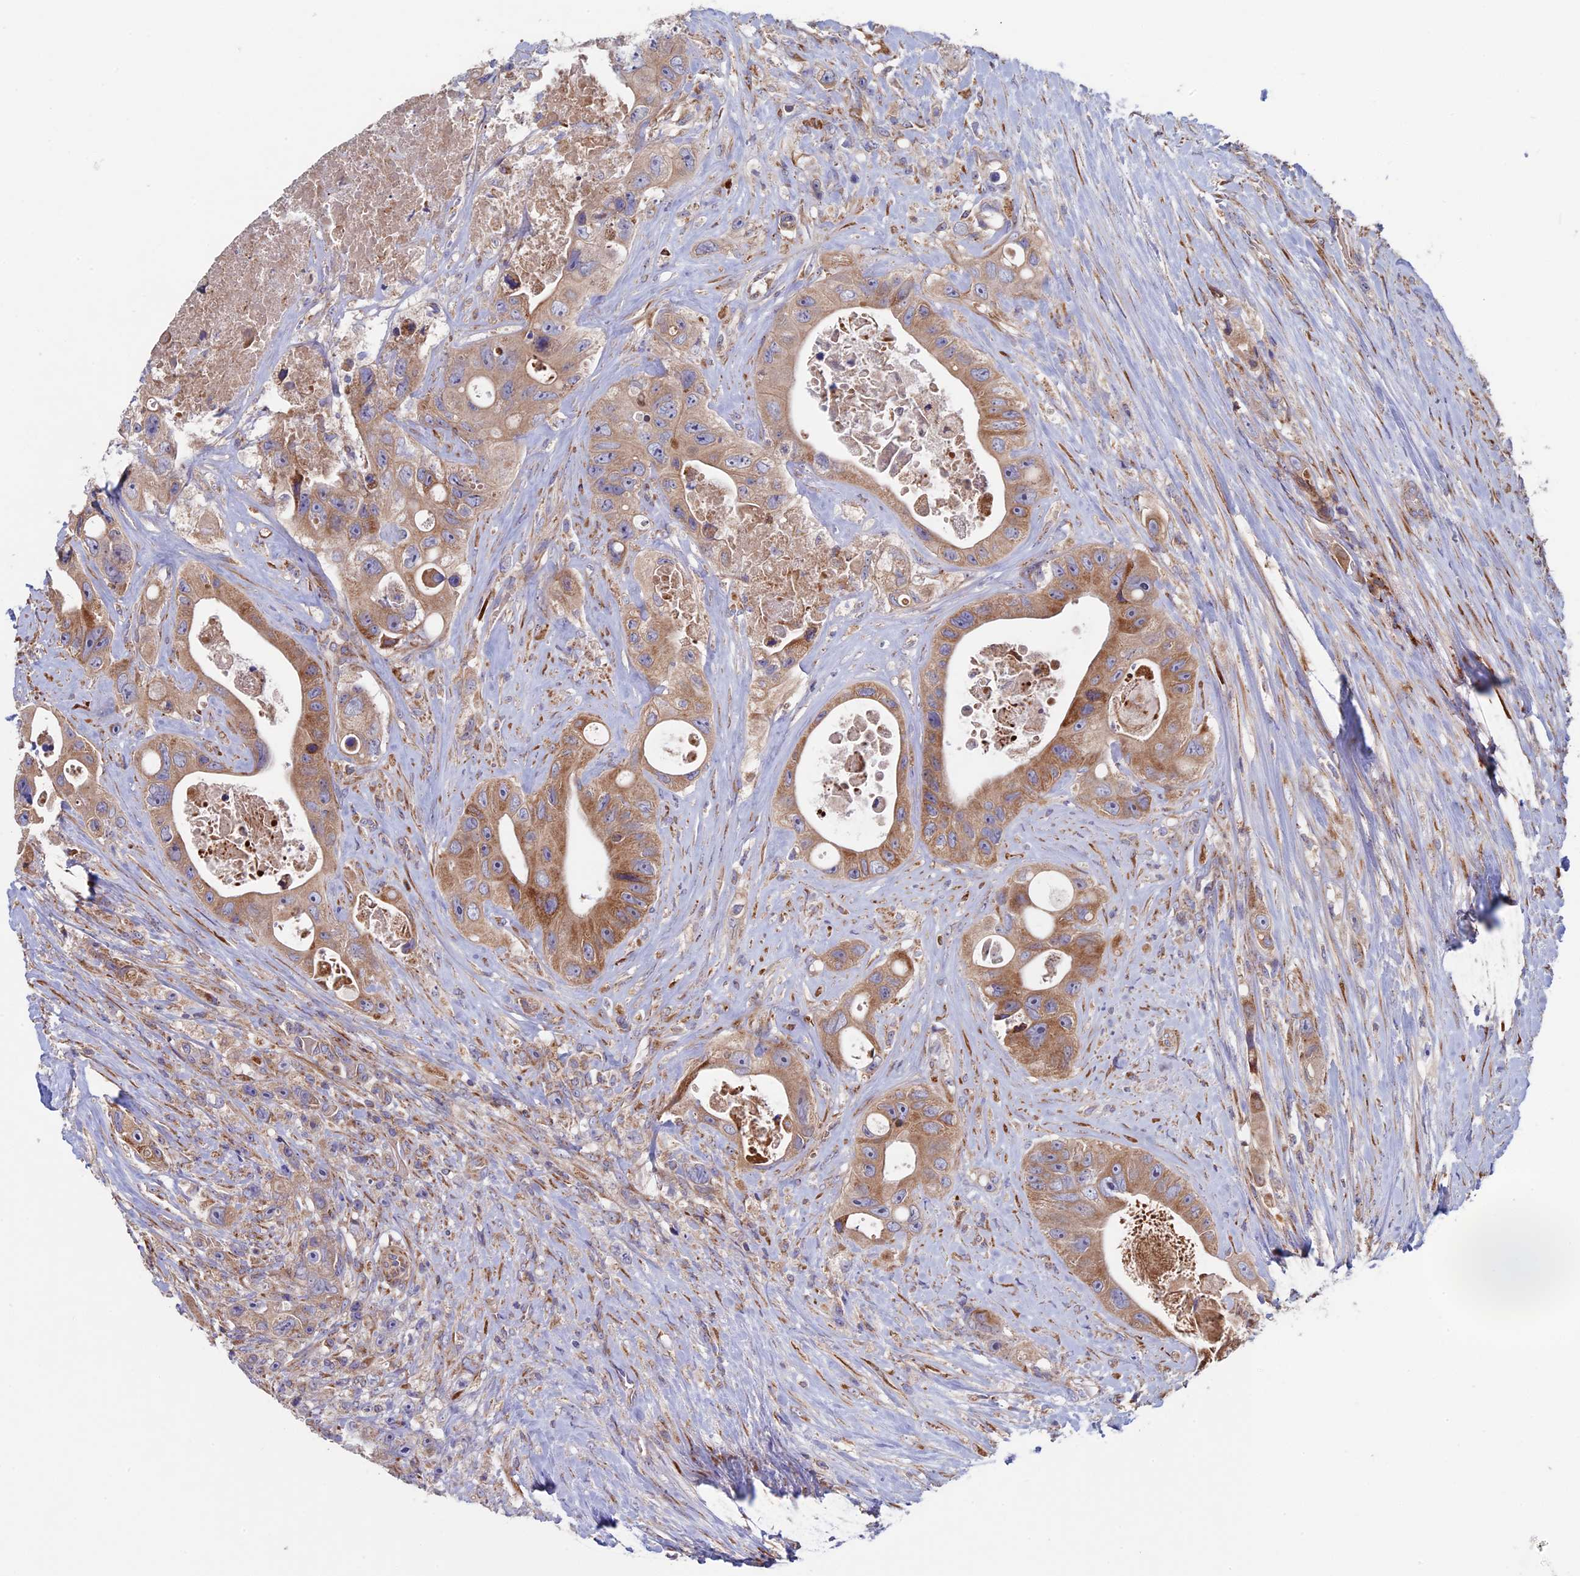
{"staining": {"intensity": "moderate", "quantity": ">75%", "location": "cytoplasmic/membranous"}, "tissue": "colorectal cancer", "cell_type": "Tumor cells", "image_type": "cancer", "snomed": [{"axis": "morphology", "description": "Adenocarcinoma, NOS"}, {"axis": "topography", "description": "Colon"}], "caption": "Protein expression analysis of human colorectal cancer reveals moderate cytoplasmic/membranous positivity in about >75% of tumor cells.", "gene": "SLC15A5", "patient": {"sex": "female", "age": 46}}